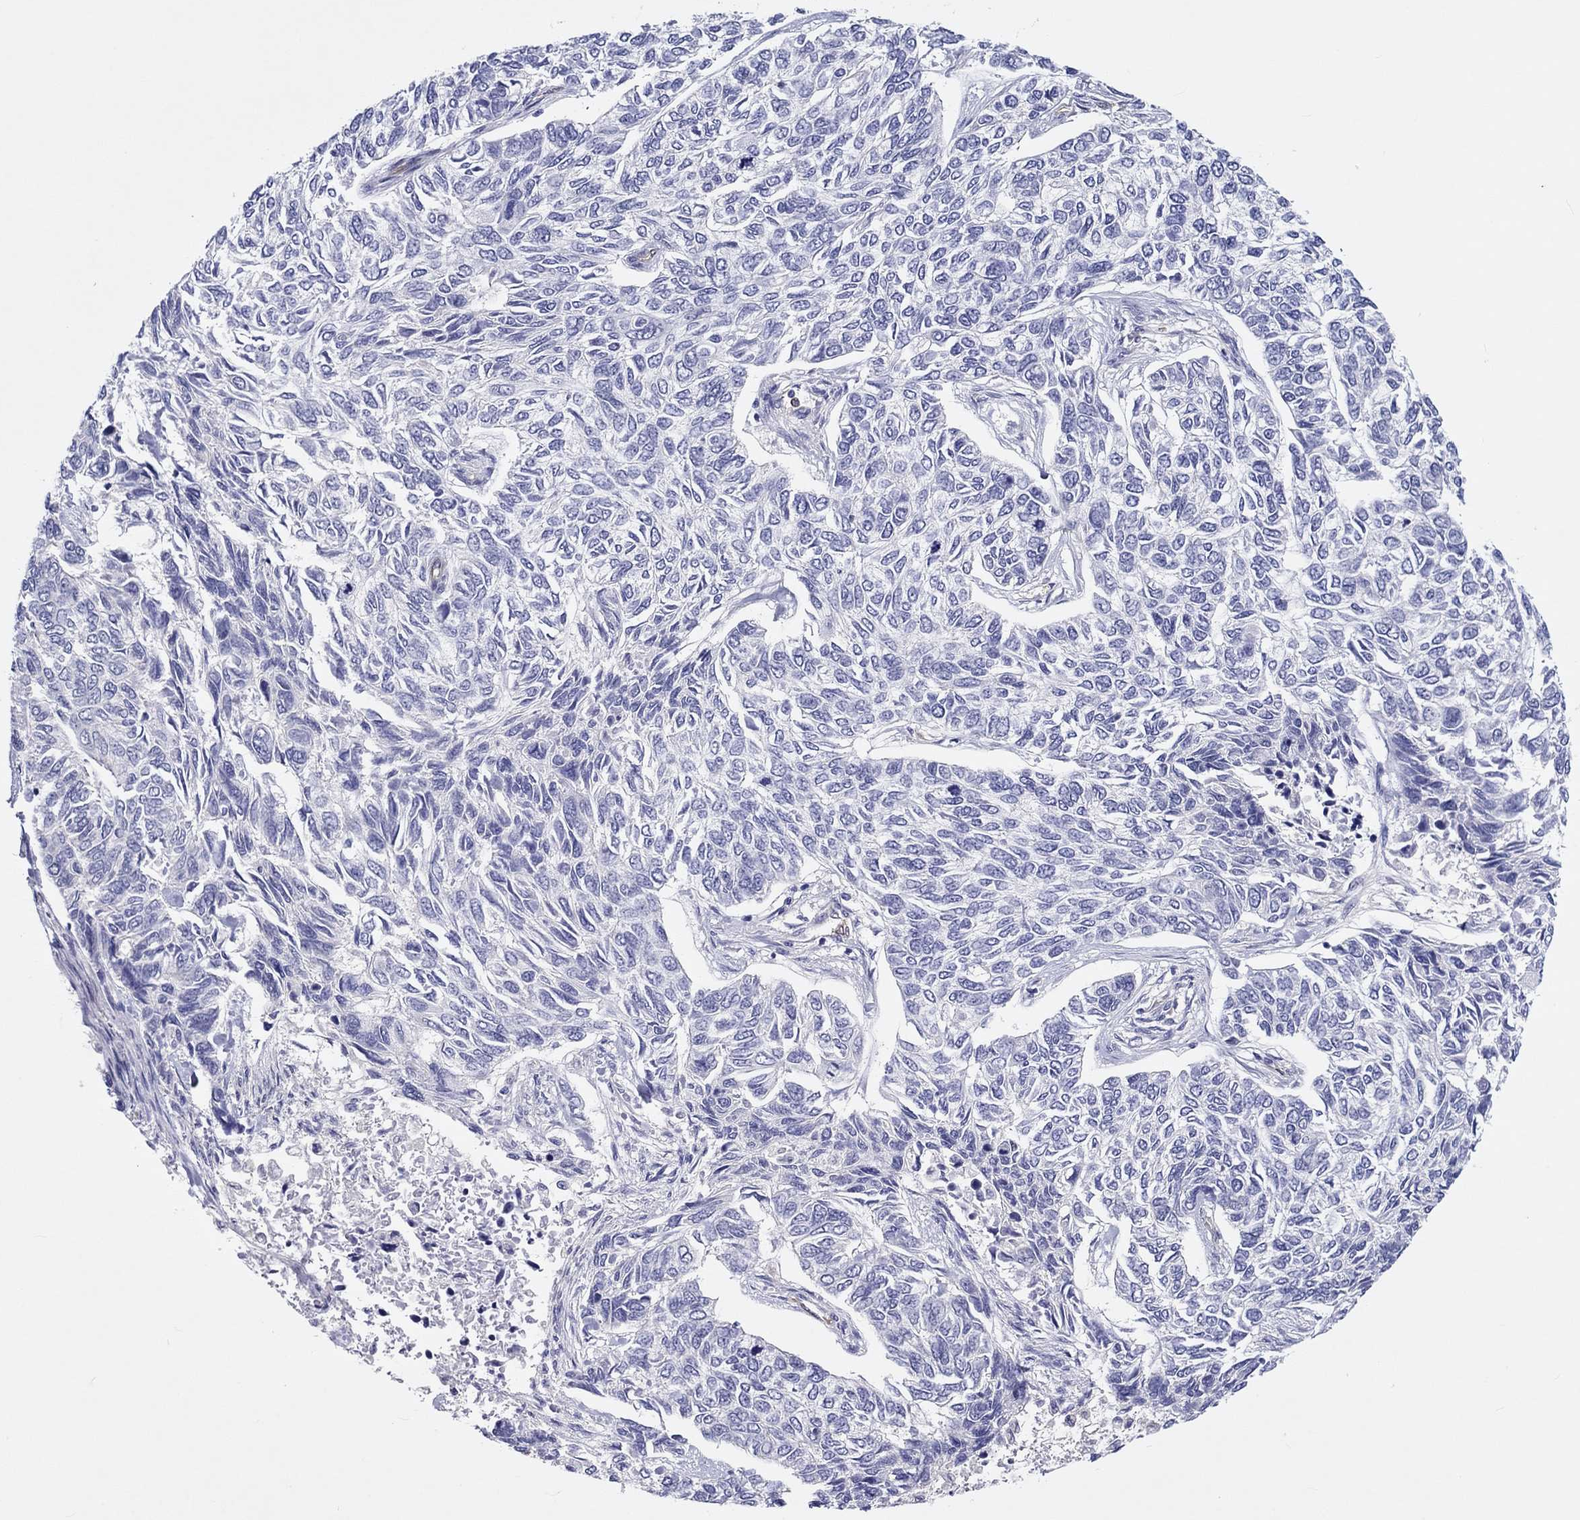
{"staining": {"intensity": "negative", "quantity": "none", "location": "none"}, "tissue": "skin cancer", "cell_type": "Tumor cells", "image_type": "cancer", "snomed": [{"axis": "morphology", "description": "Basal cell carcinoma"}, {"axis": "topography", "description": "Skin"}], "caption": "Immunohistochemistry of skin cancer (basal cell carcinoma) reveals no staining in tumor cells.", "gene": "ABCG4", "patient": {"sex": "female", "age": 65}}